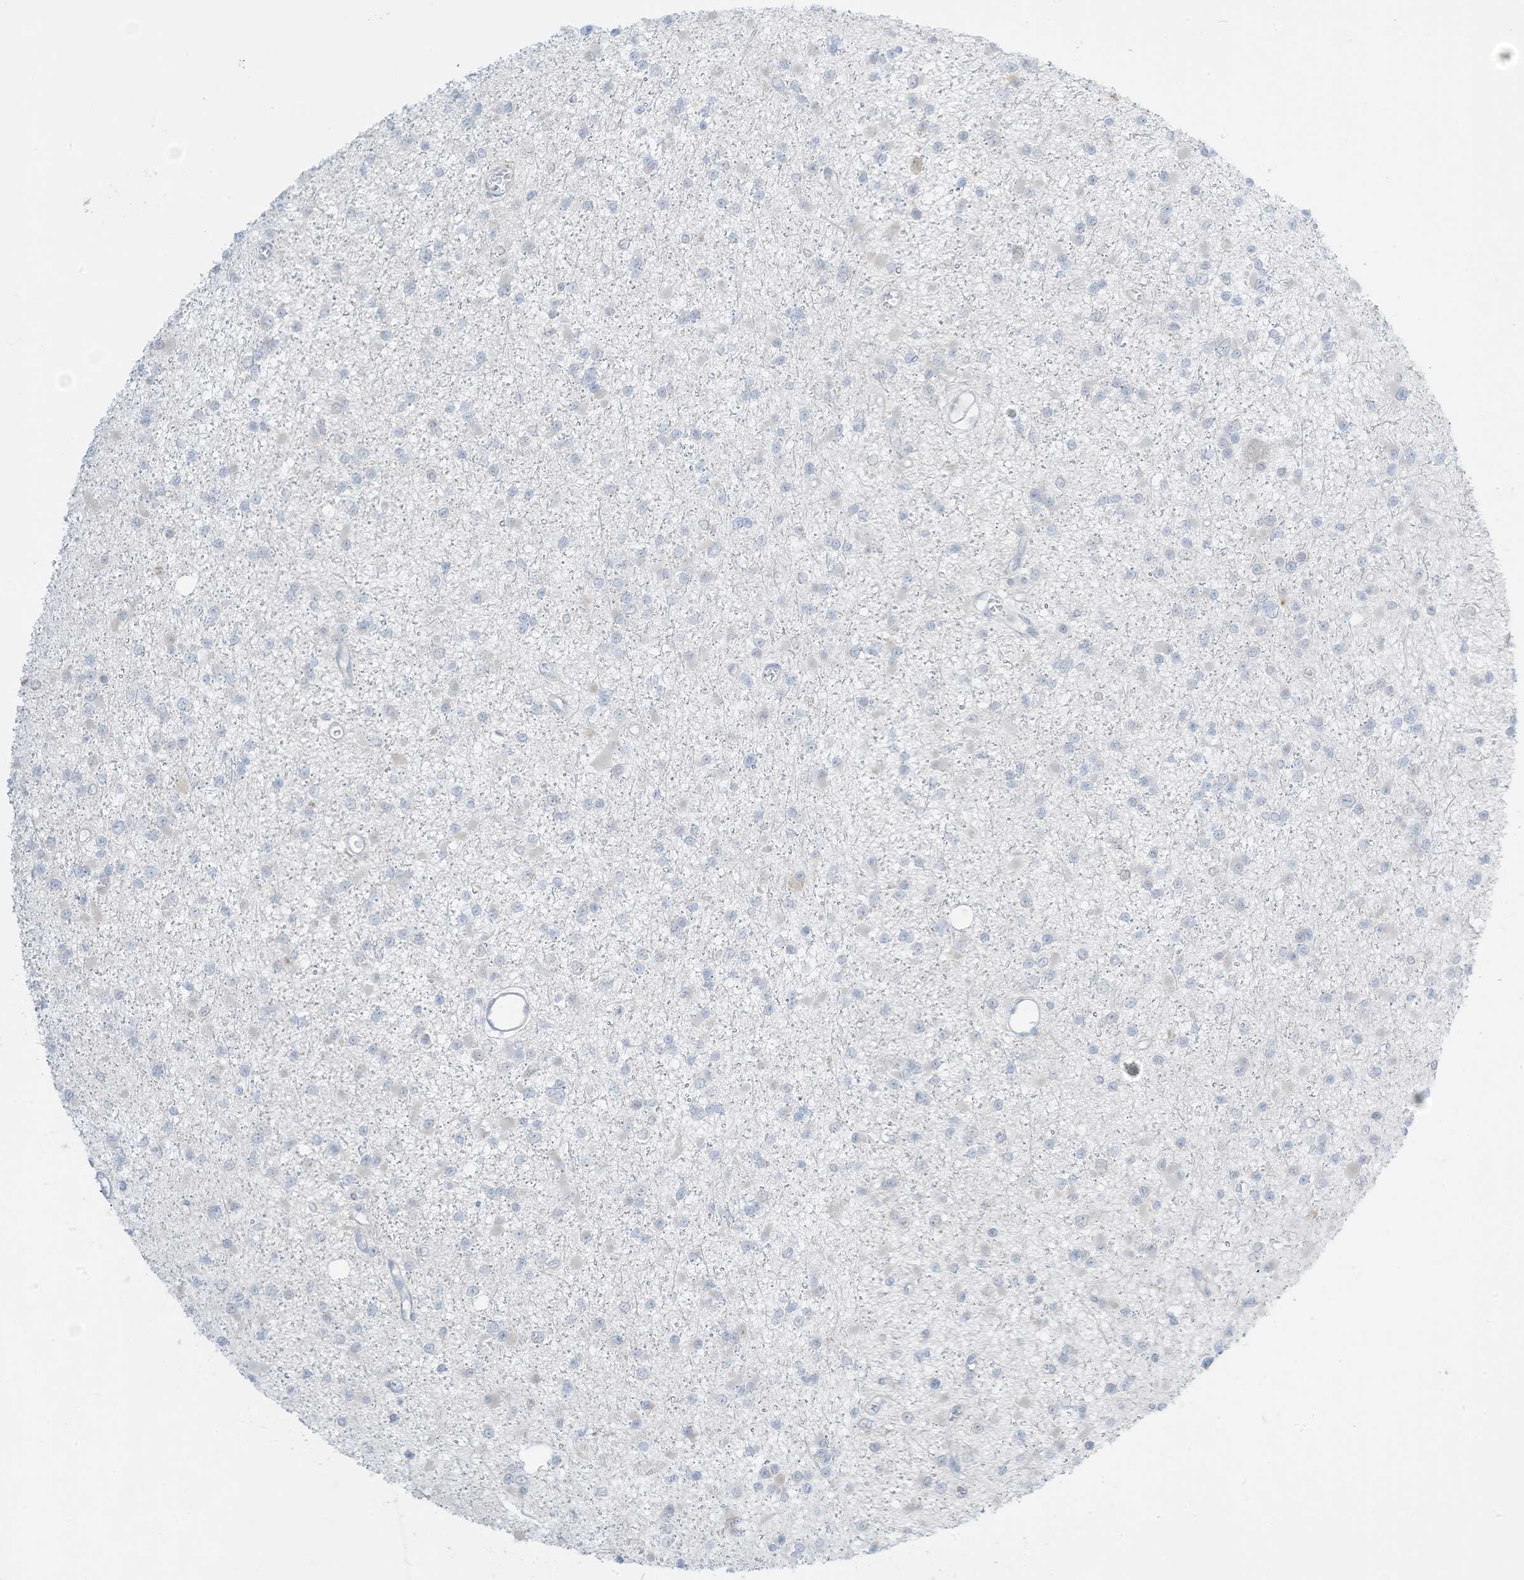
{"staining": {"intensity": "negative", "quantity": "none", "location": "none"}, "tissue": "glioma", "cell_type": "Tumor cells", "image_type": "cancer", "snomed": [{"axis": "morphology", "description": "Glioma, malignant, Low grade"}, {"axis": "topography", "description": "Brain"}], "caption": "The immunohistochemistry histopathology image has no significant expression in tumor cells of malignant glioma (low-grade) tissue.", "gene": "ASPRV1", "patient": {"sex": "female", "age": 22}}